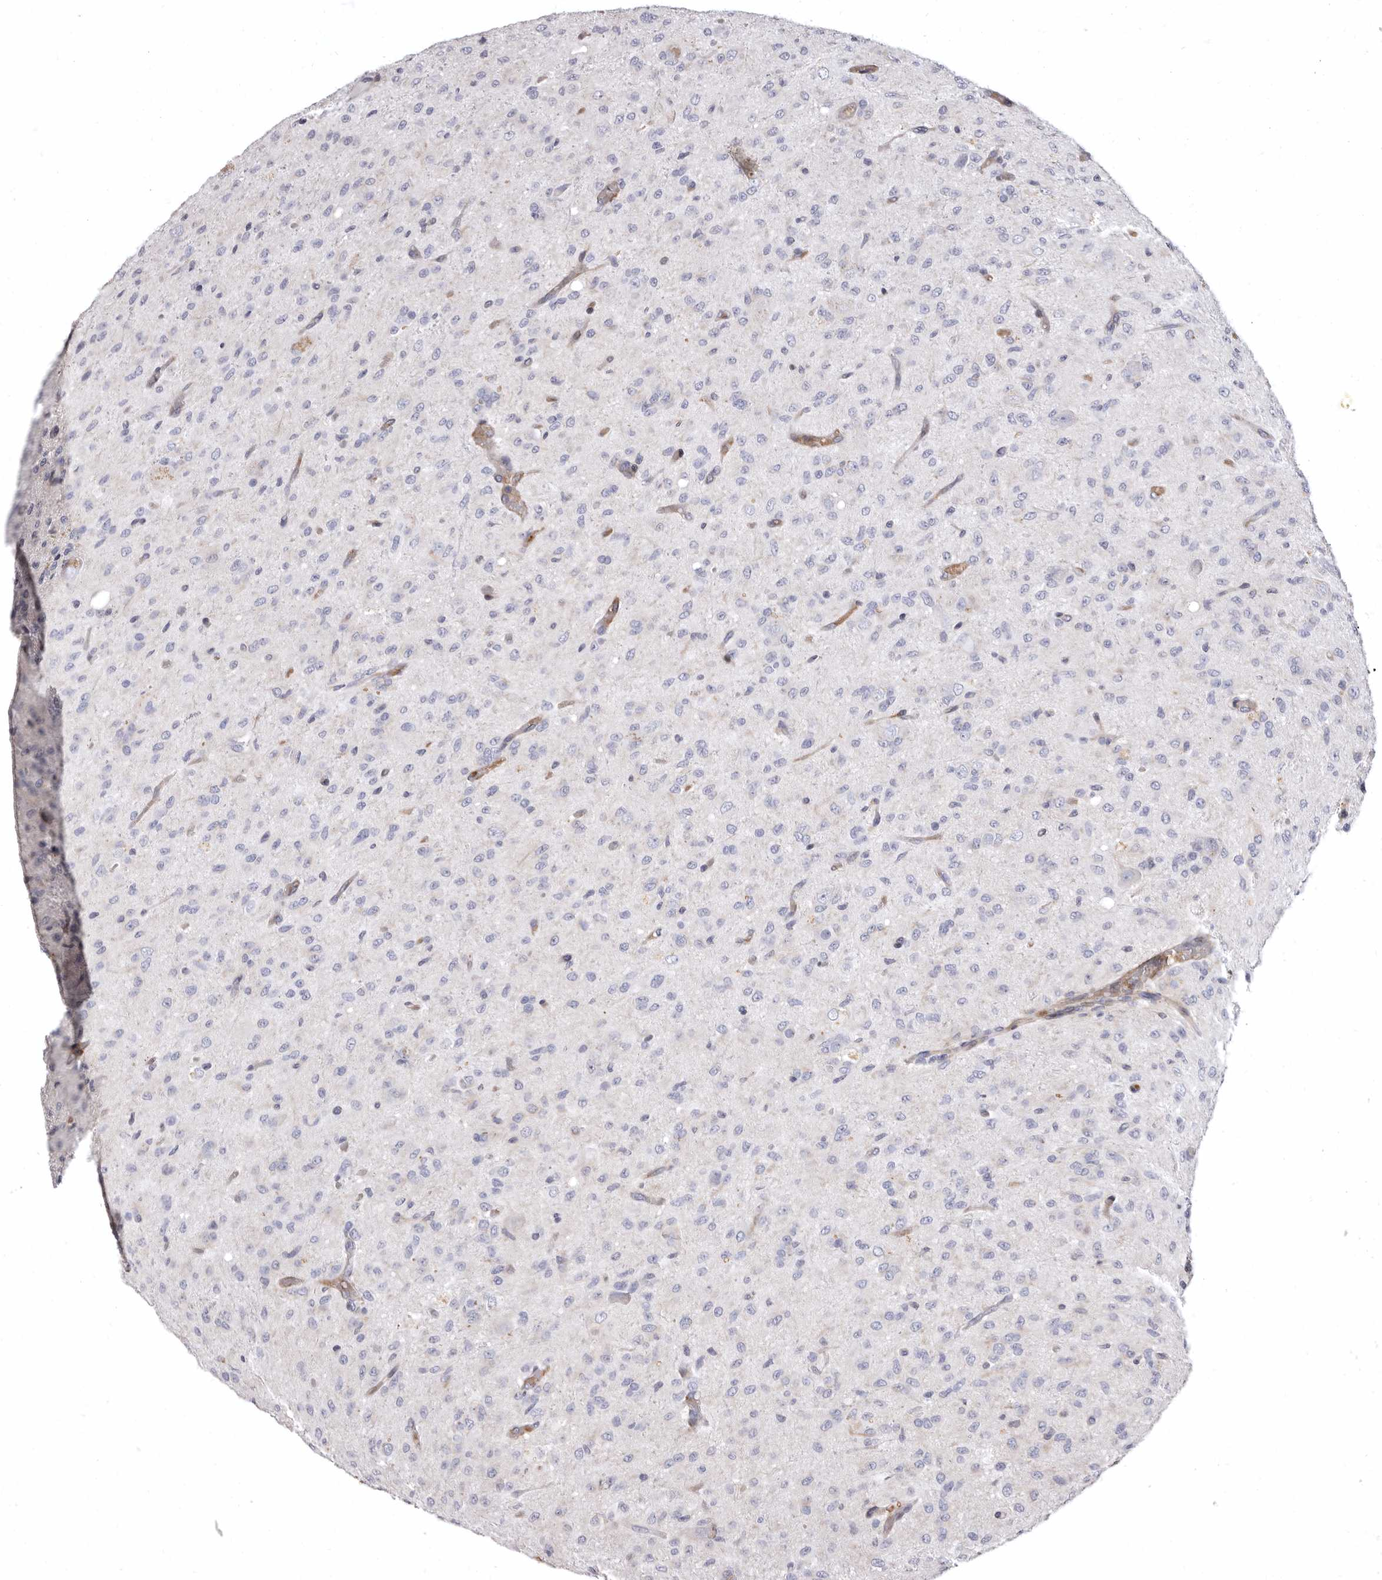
{"staining": {"intensity": "negative", "quantity": "none", "location": "none"}, "tissue": "glioma", "cell_type": "Tumor cells", "image_type": "cancer", "snomed": [{"axis": "morphology", "description": "Glioma, malignant, High grade"}, {"axis": "topography", "description": "Brain"}], "caption": "Protein analysis of glioma shows no significant positivity in tumor cells.", "gene": "AIDA", "patient": {"sex": "female", "age": 59}}